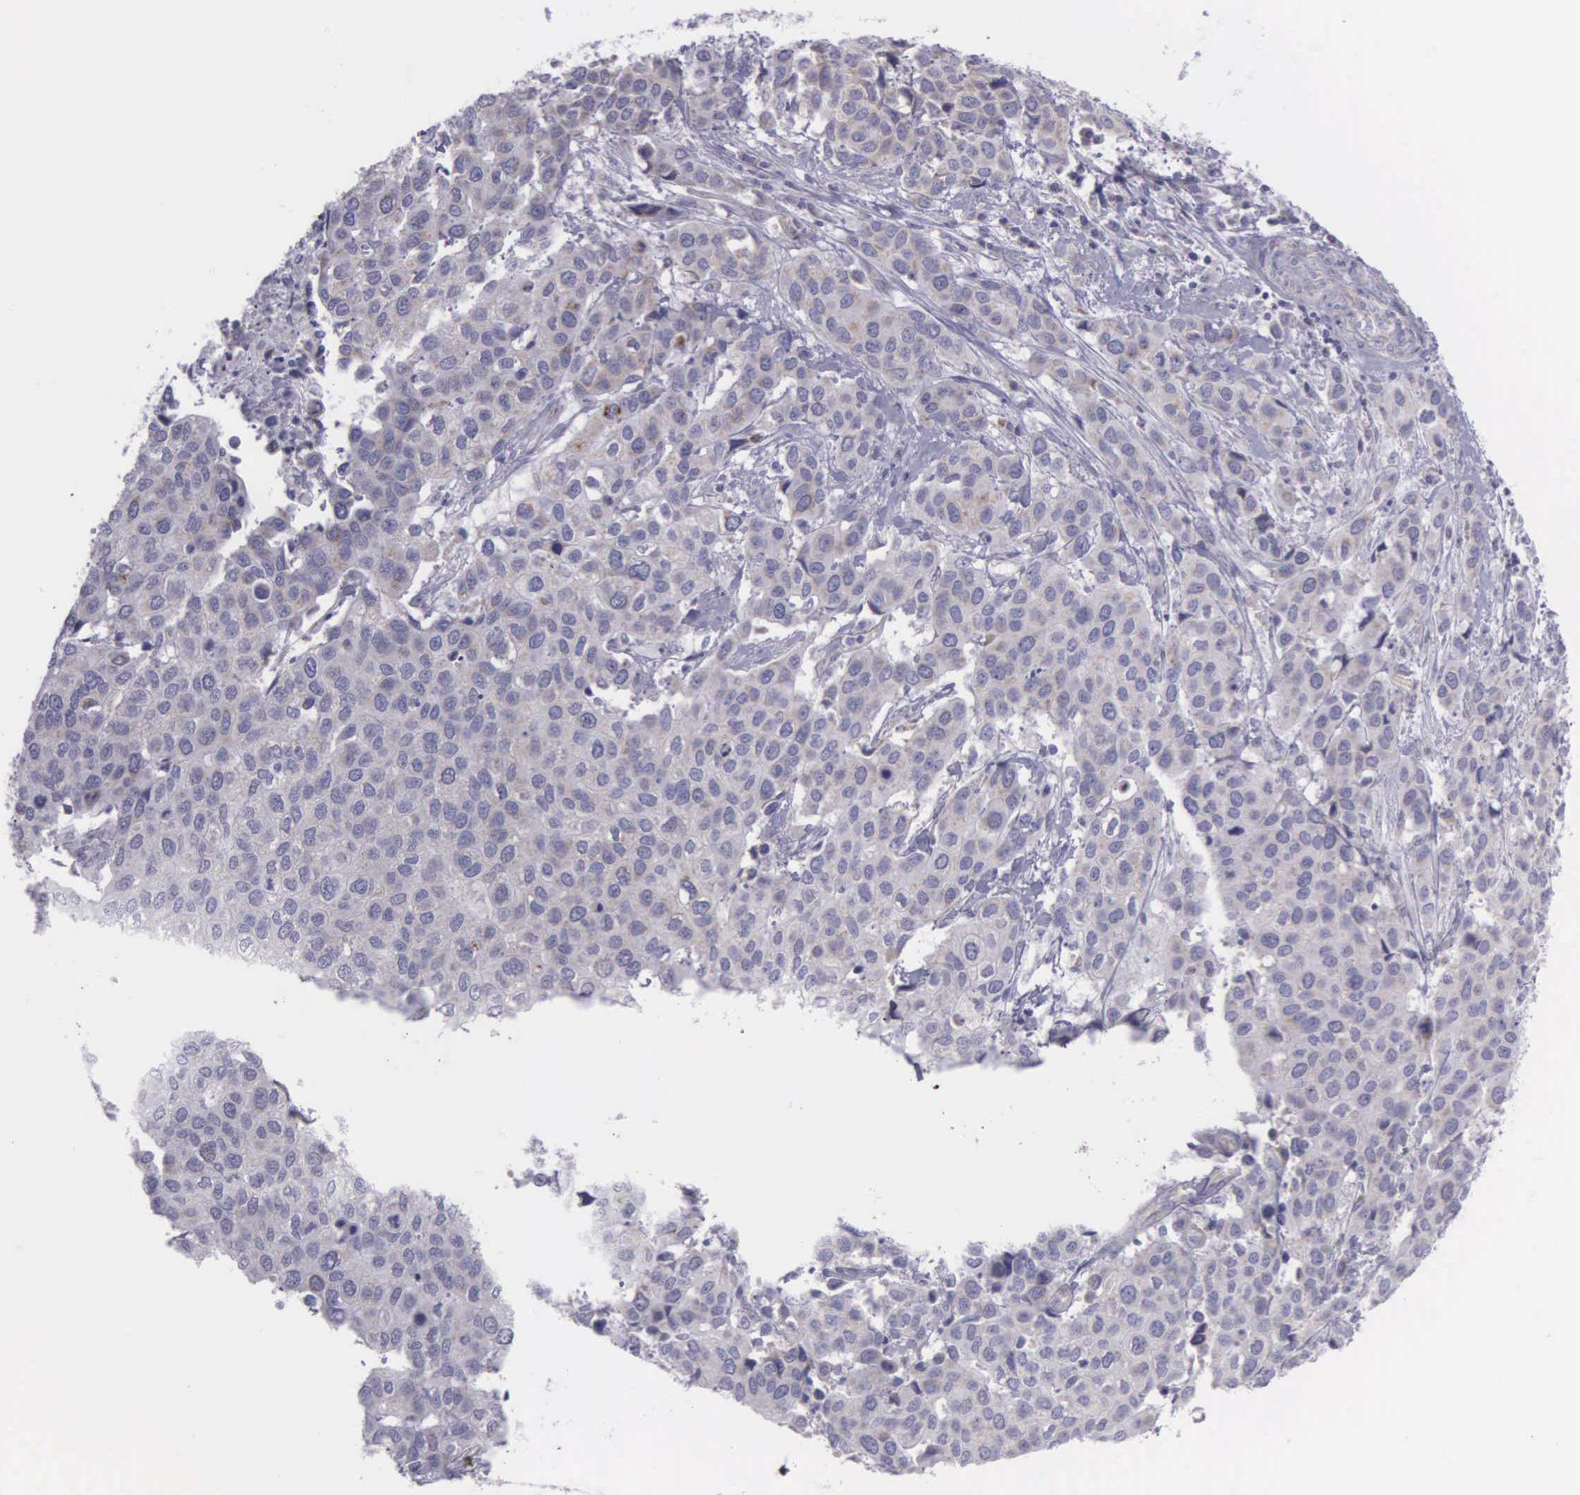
{"staining": {"intensity": "weak", "quantity": "<25%", "location": "cytoplasmic/membranous"}, "tissue": "cervical cancer", "cell_type": "Tumor cells", "image_type": "cancer", "snomed": [{"axis": "morphology", "description": "Squamous cell carcinoma, NOS"}, {"axis": "topography", "description": "Cervix"}], "caption": "A histopathology image of human squamous cell carcinoma (cervical) is negative for staining in tumor cells.", "gene": "SYNJ2BP", "patient": {"sex": "female", "age": 54}}